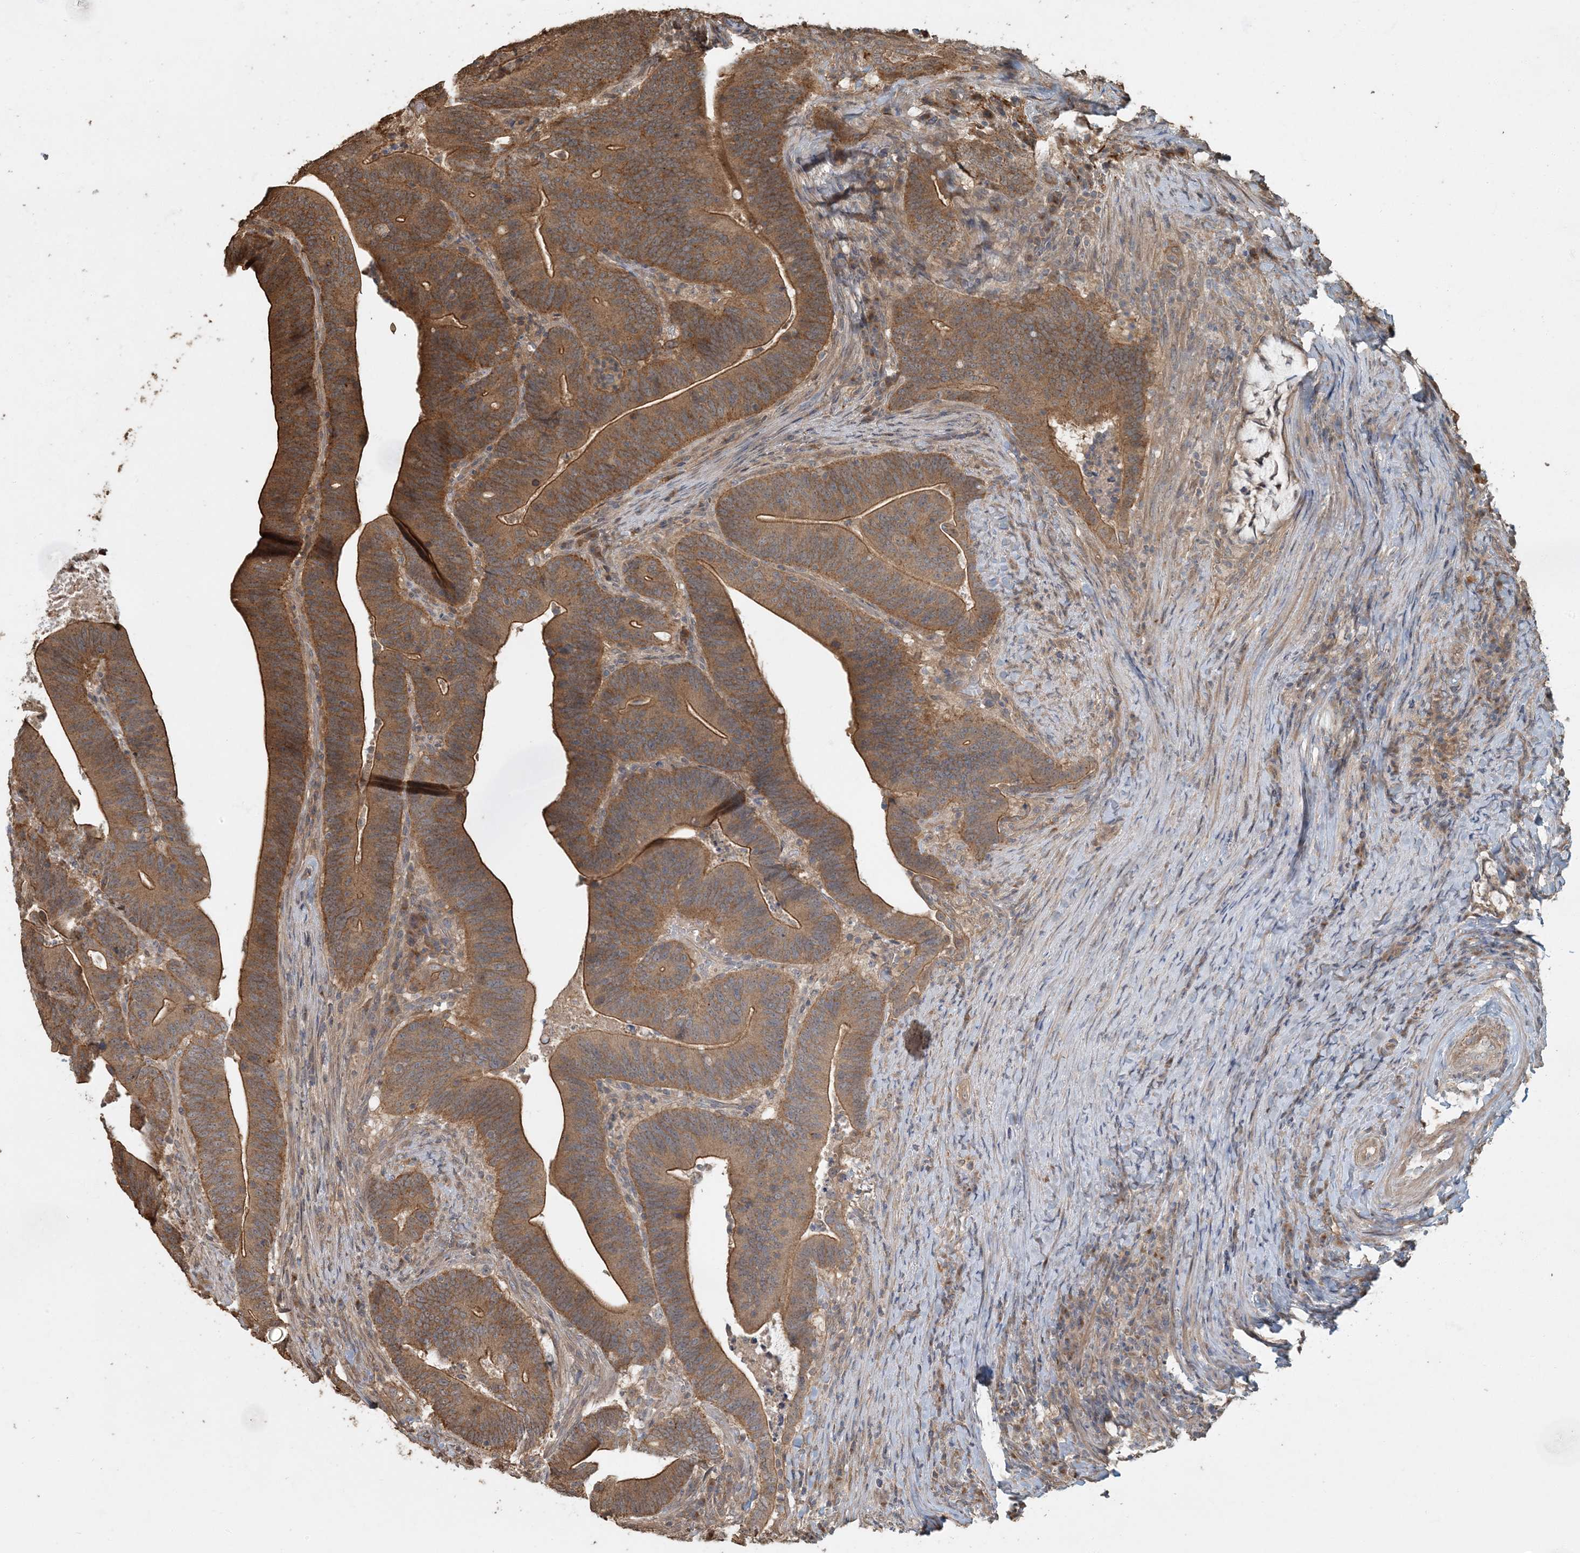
{"staining": {"intensity": "moderate", "quantity": ">75%", "location": "cytoplasmic/membranous"}, "tissue": "colorectal cancer", "cell_type": "Tumor cells", "image_type": "cancer", "snomed": [{"axis": "morphology", "description": "Adenocarcinoma, NOS"}, {"axis": "topography", "description": "Colon"}], "caption": "Colorectal adenocarcinoma stained with a protein marker demonstrates moderate staining in tumor cells.", "gene": "AK9", "patient": {"sex": "female", "age": 66}}